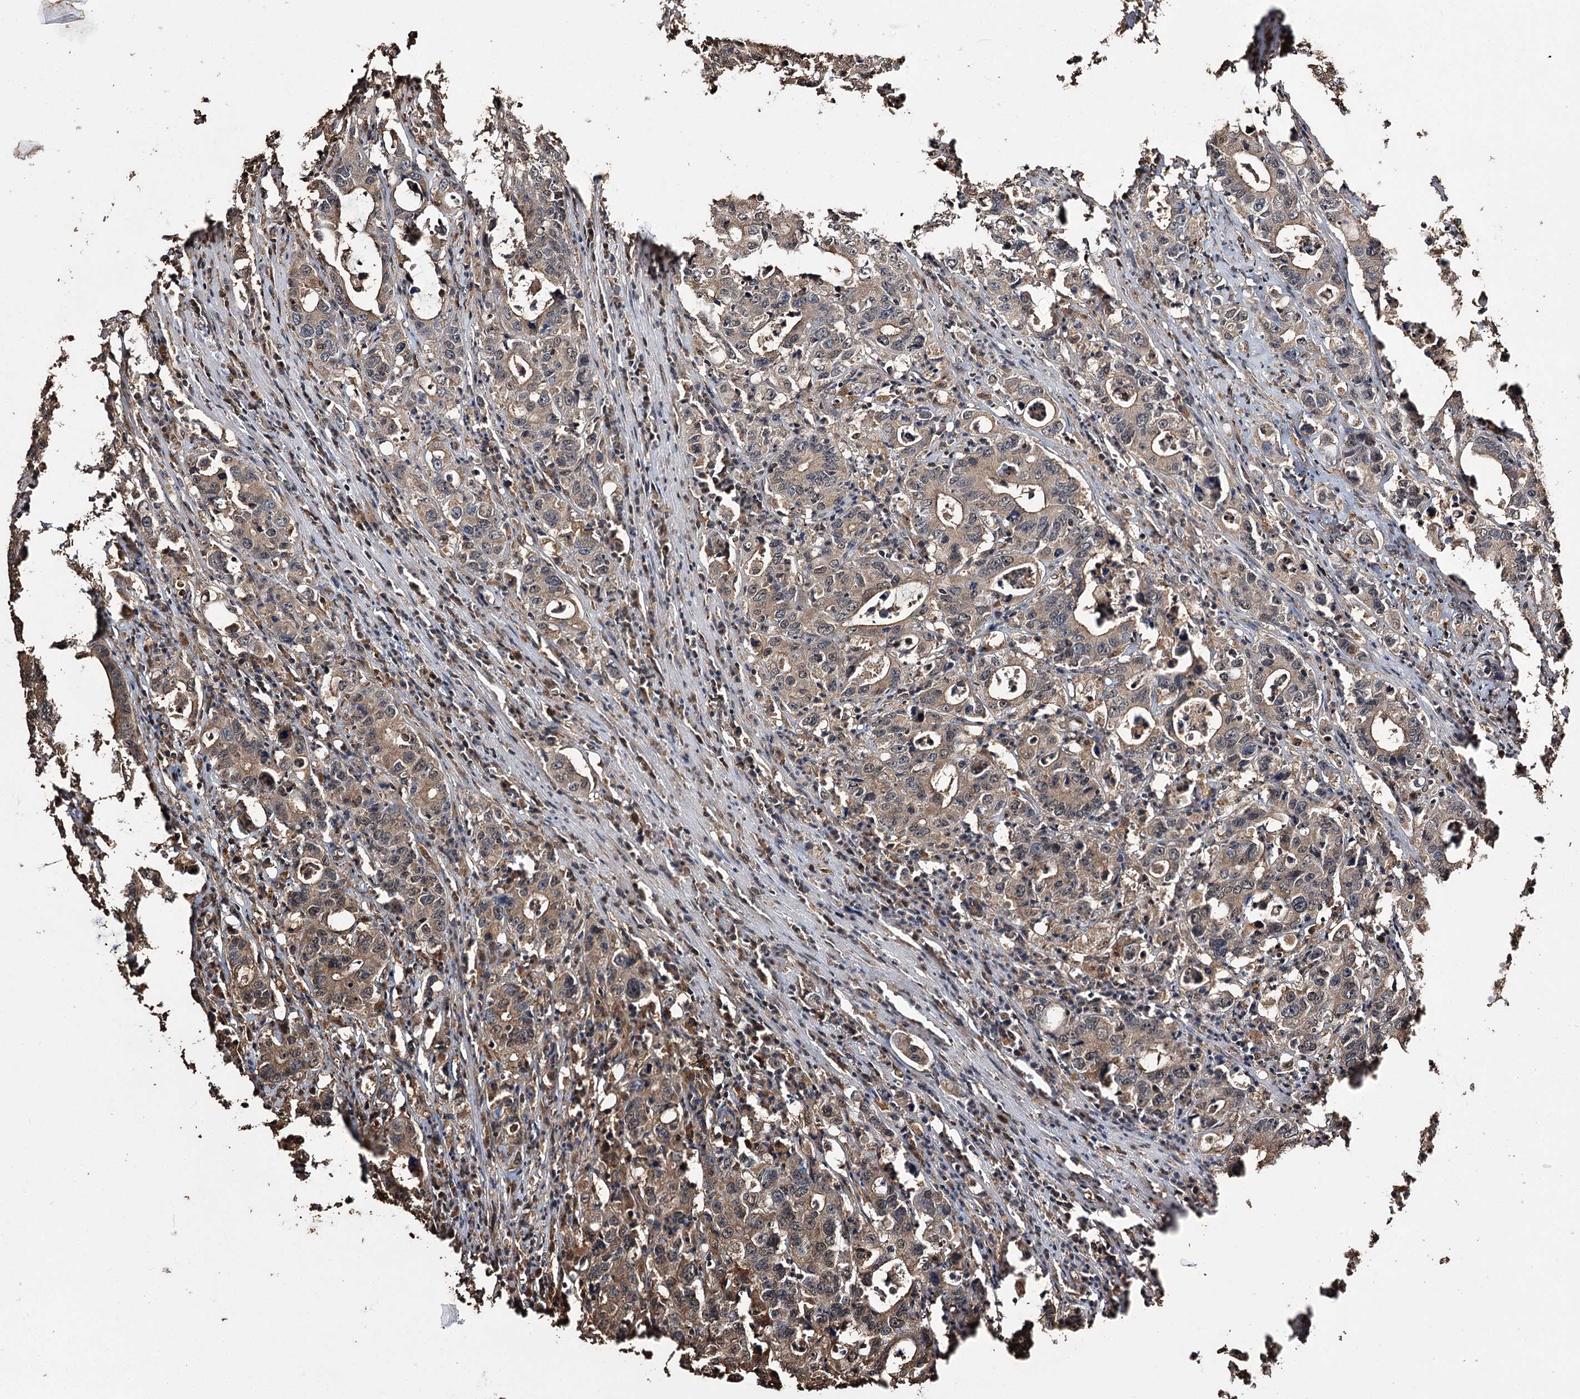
{"staining": {"intensity": "moderate", "quantity": "25%-75%", "location": "cytoplasmic/membranous"}, "tissue": "colorectal cancer", "cell_type": "Tumor cells", "image_type": "cancer", "snomed": [{"axis": "morphology", "description": "Adenocarcinoma, NOS"}, {"axis": "topography", "description": "Colon"}], "caption": "High-power microscopy captured an immunohistochemistry photomicrograph of colorectal cancer, revealing moderate cytoplasmic/membranous expression in approximately 25%-75% of tumor cells. Nuclei are stained in blue.", "gene": "PLCH1", "patient": {"sex": "female", "age": 75}}